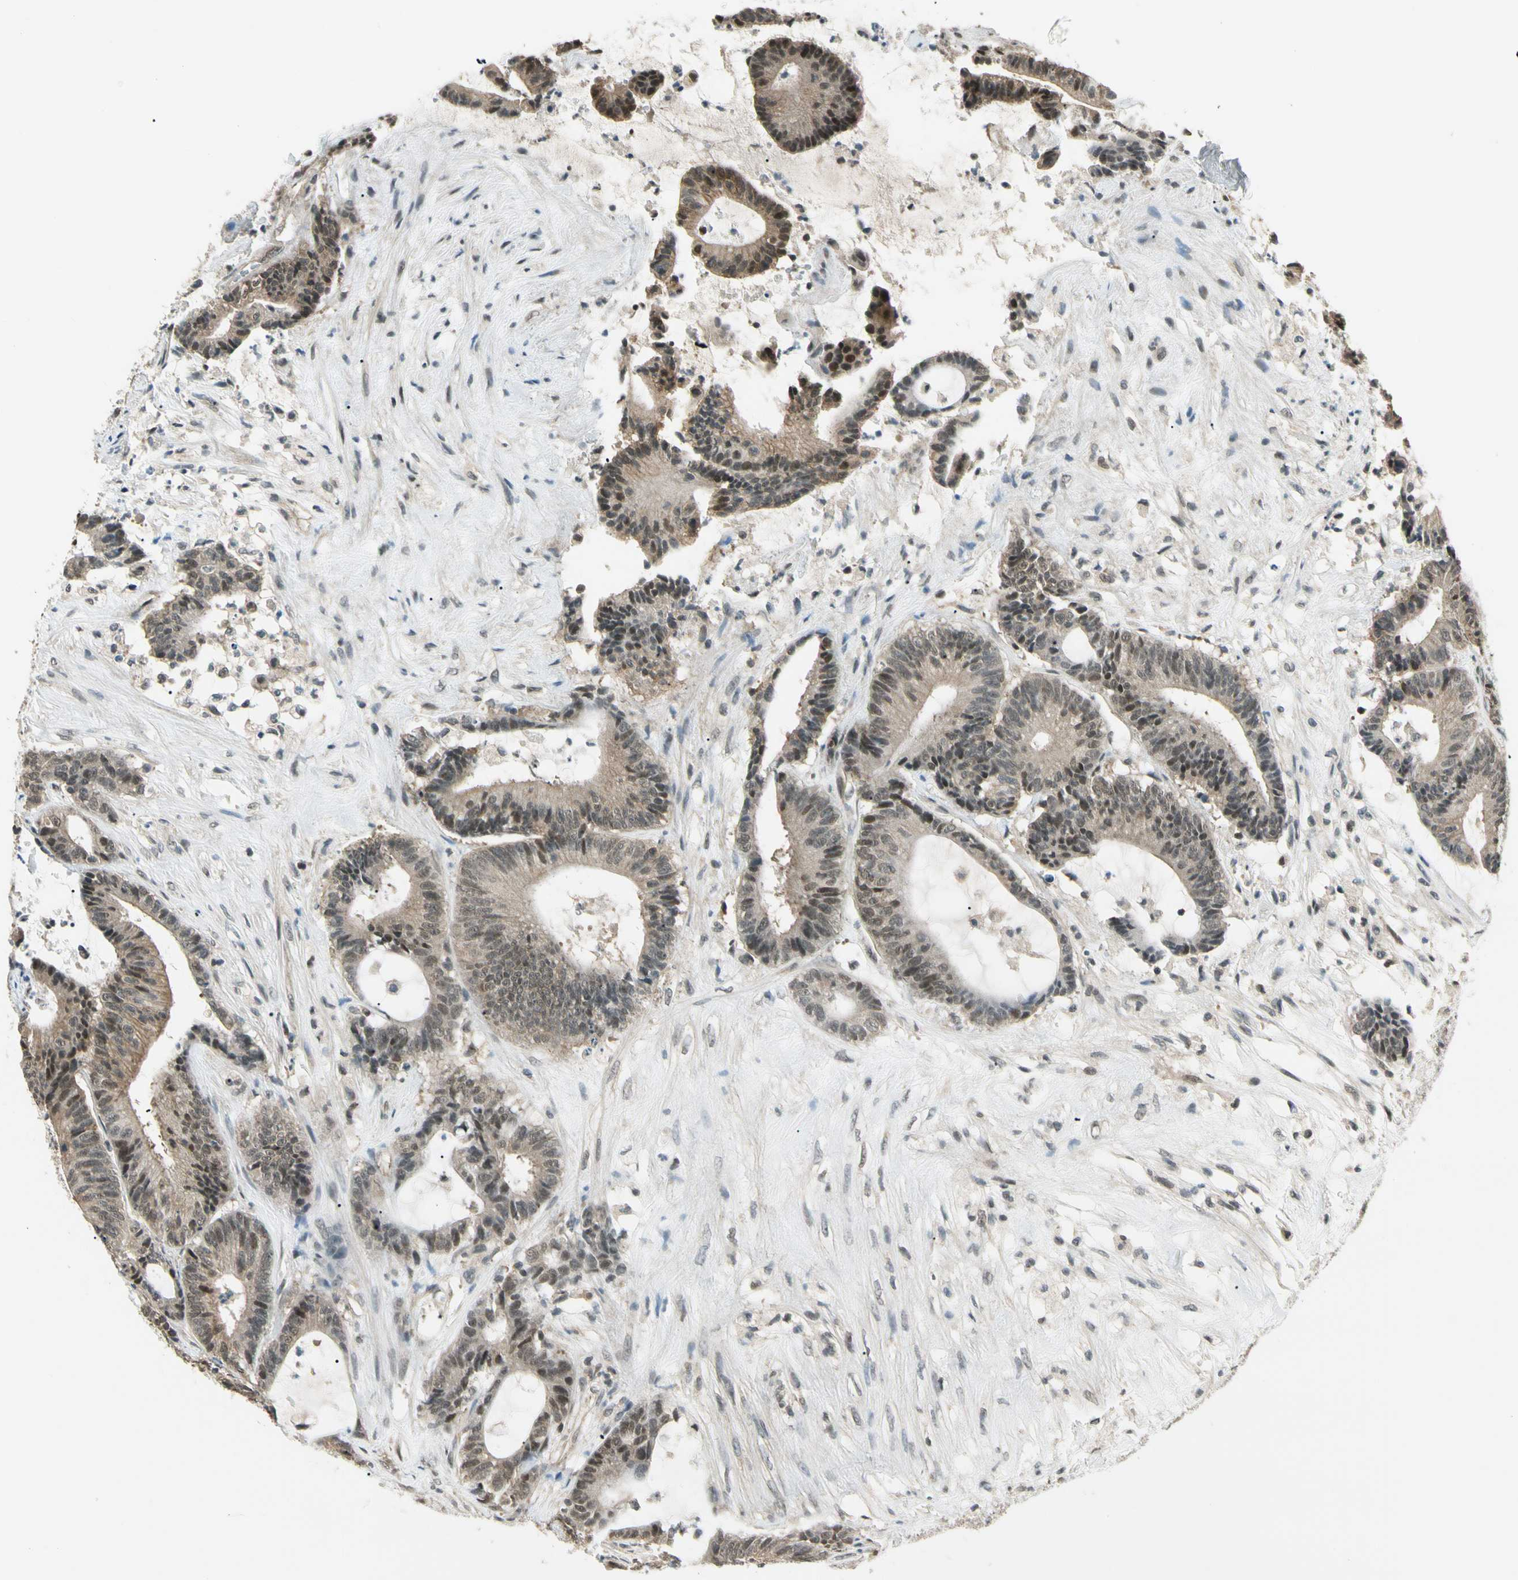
{"staining": {"intensity": "weak", "quantity": "25%-75%", "location": "cytoplasmic/membranous,nuclear"}, "tissue": "colorectal cancer", "cell_type": "Tumor cells", "image_type": "cancer", "snomed": [{"axis": "morphology", "description": "Adenocarcinoma, NOS"}, {"axis": "topography", "description": "Colon"}], "caption": "Colorectal adenocarcinoma tissue reveals weak cytoplasmic/membranous and nuclear expression in approximately 25%-75% of tumor cells", "gene": "ZSCAN12", "patient": {"sex": "female", "age": 84}}